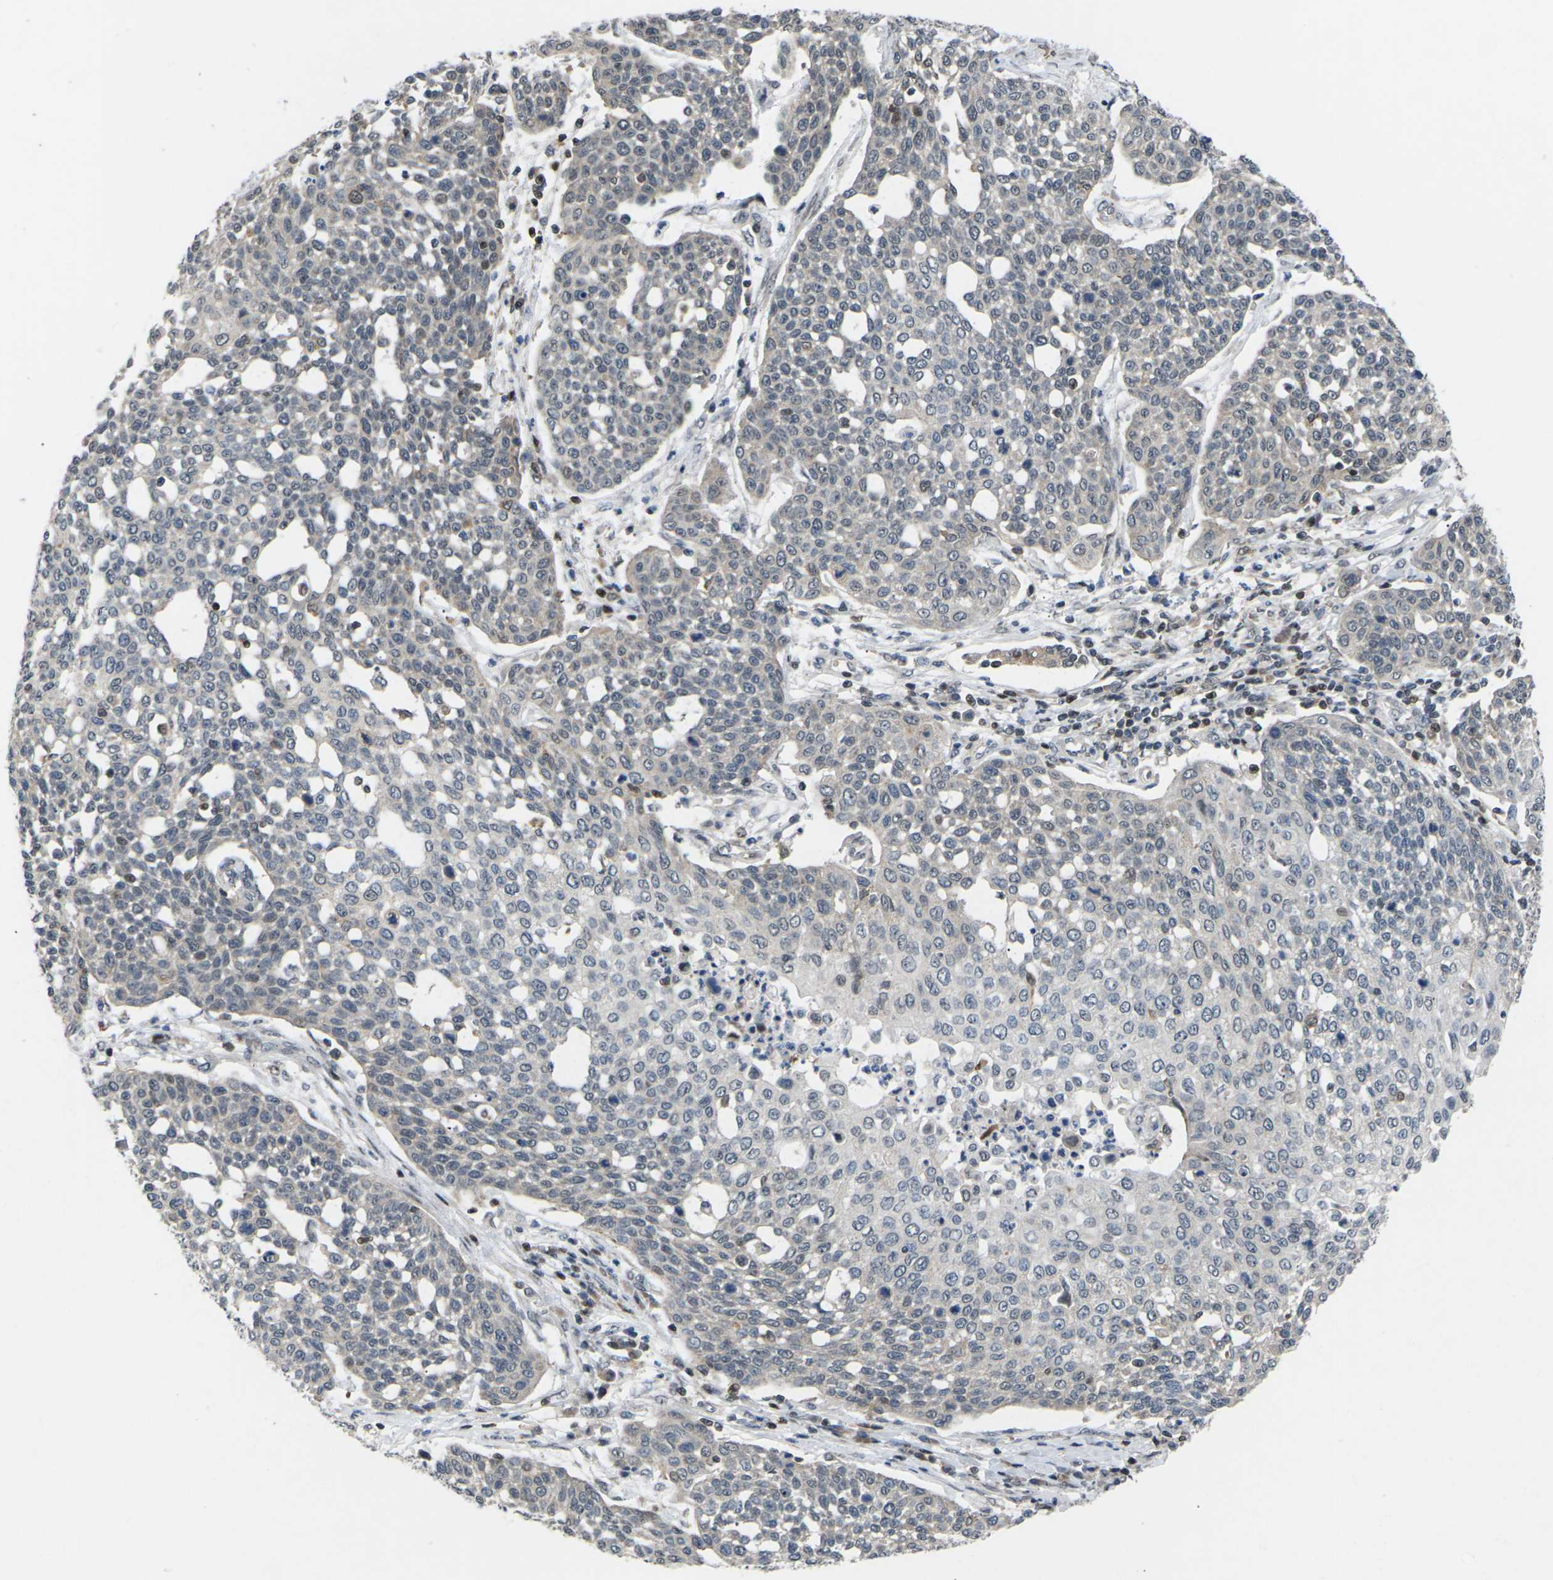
{"staining": {"intensity": "weak", "quantity": "<25%", "location": "cytoplasmic/membranous"}, "tissue": "cervical cancer", "cell_type": "Tumor cells", "image_type": "cancer", "snomed": [{"axis": "morphology", "description": "Squamous cell carcinoma, NOS"}, {"axis": "topography", "description": "Cervix"}], "caption": "High magnification brightfield microscopy of cervical cancer stained with DAB (brown) and counterstained with hematoxylin (blue): tumor cells show no significant positivity.", "gene": "RPS6KA3", "patient": {"sex": "female", "age": 34}}